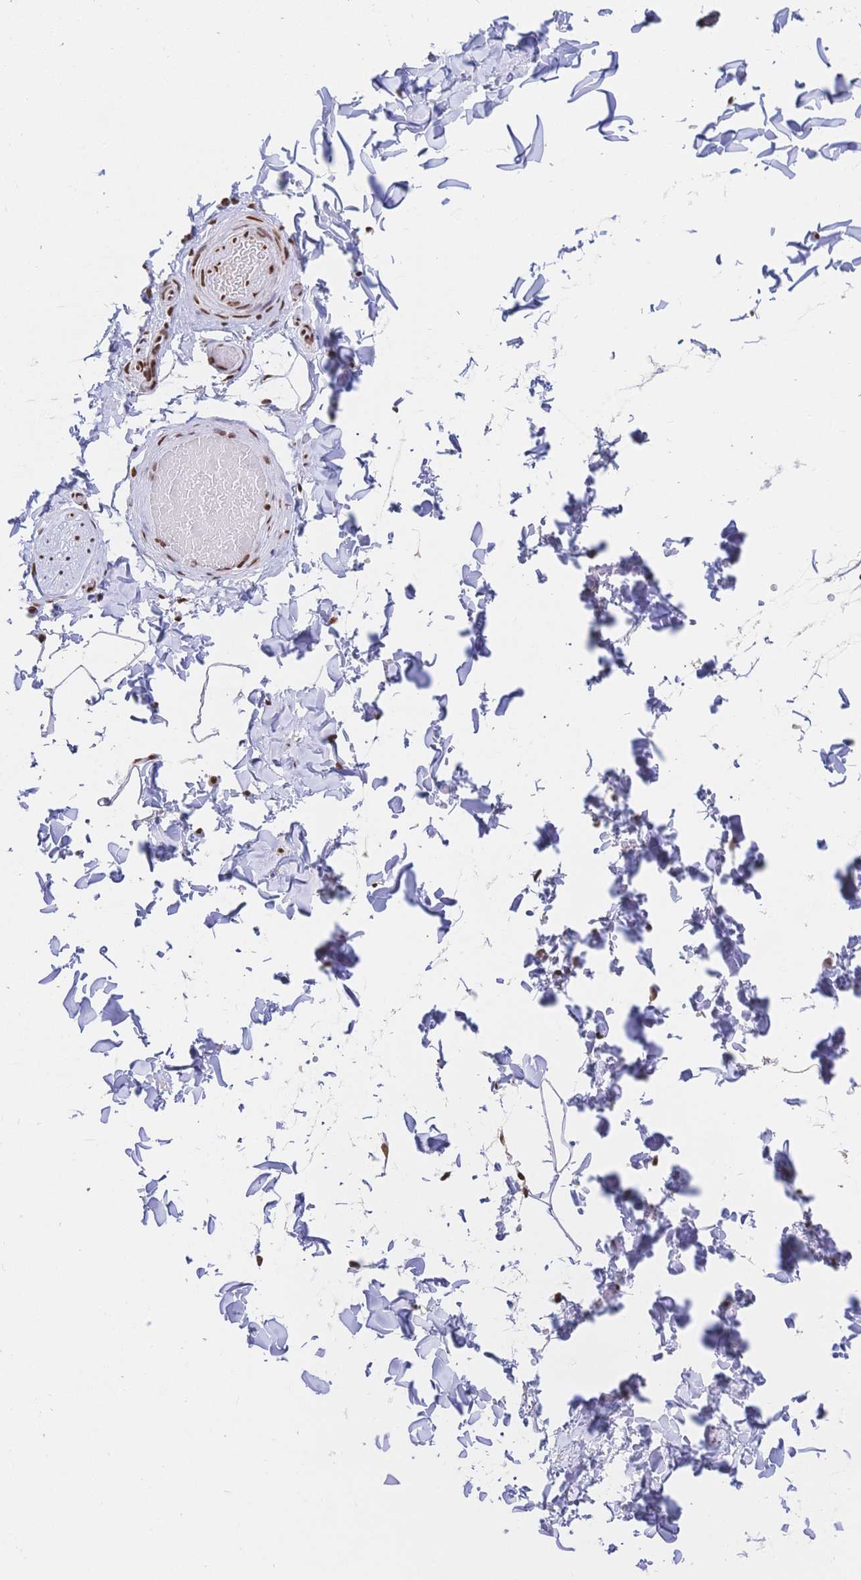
{"staining": {"intensity": "negative", "quantity": "none", "location": "none"}, "tissue": "adipose tissue", "cell_type": "Adipocytes", "image_type": "normal", "snomed": [{"axis": "morphology", "description": "Normal tissue, NOS"}, {"axis": "topography", "description": "Soft tissue"}, {"axis": "topography", "description": "Adipose tissue"}, {"axis": "topography", "description": "Vascular tissue"}, {"axis": "topography", "description": "Peripheral nerve tissue"}], "caption": "This image is of benign adipose tissue stained with immunohistochemistry to label a protein in brown with the nuclei are counter-stained blue. There is no positivity in adipocytes. (Immunohistochemistry, brightfield microscopy, high magnification).", "gene": "SRSF1", "patient": {"sex": "male", "age": 29}}